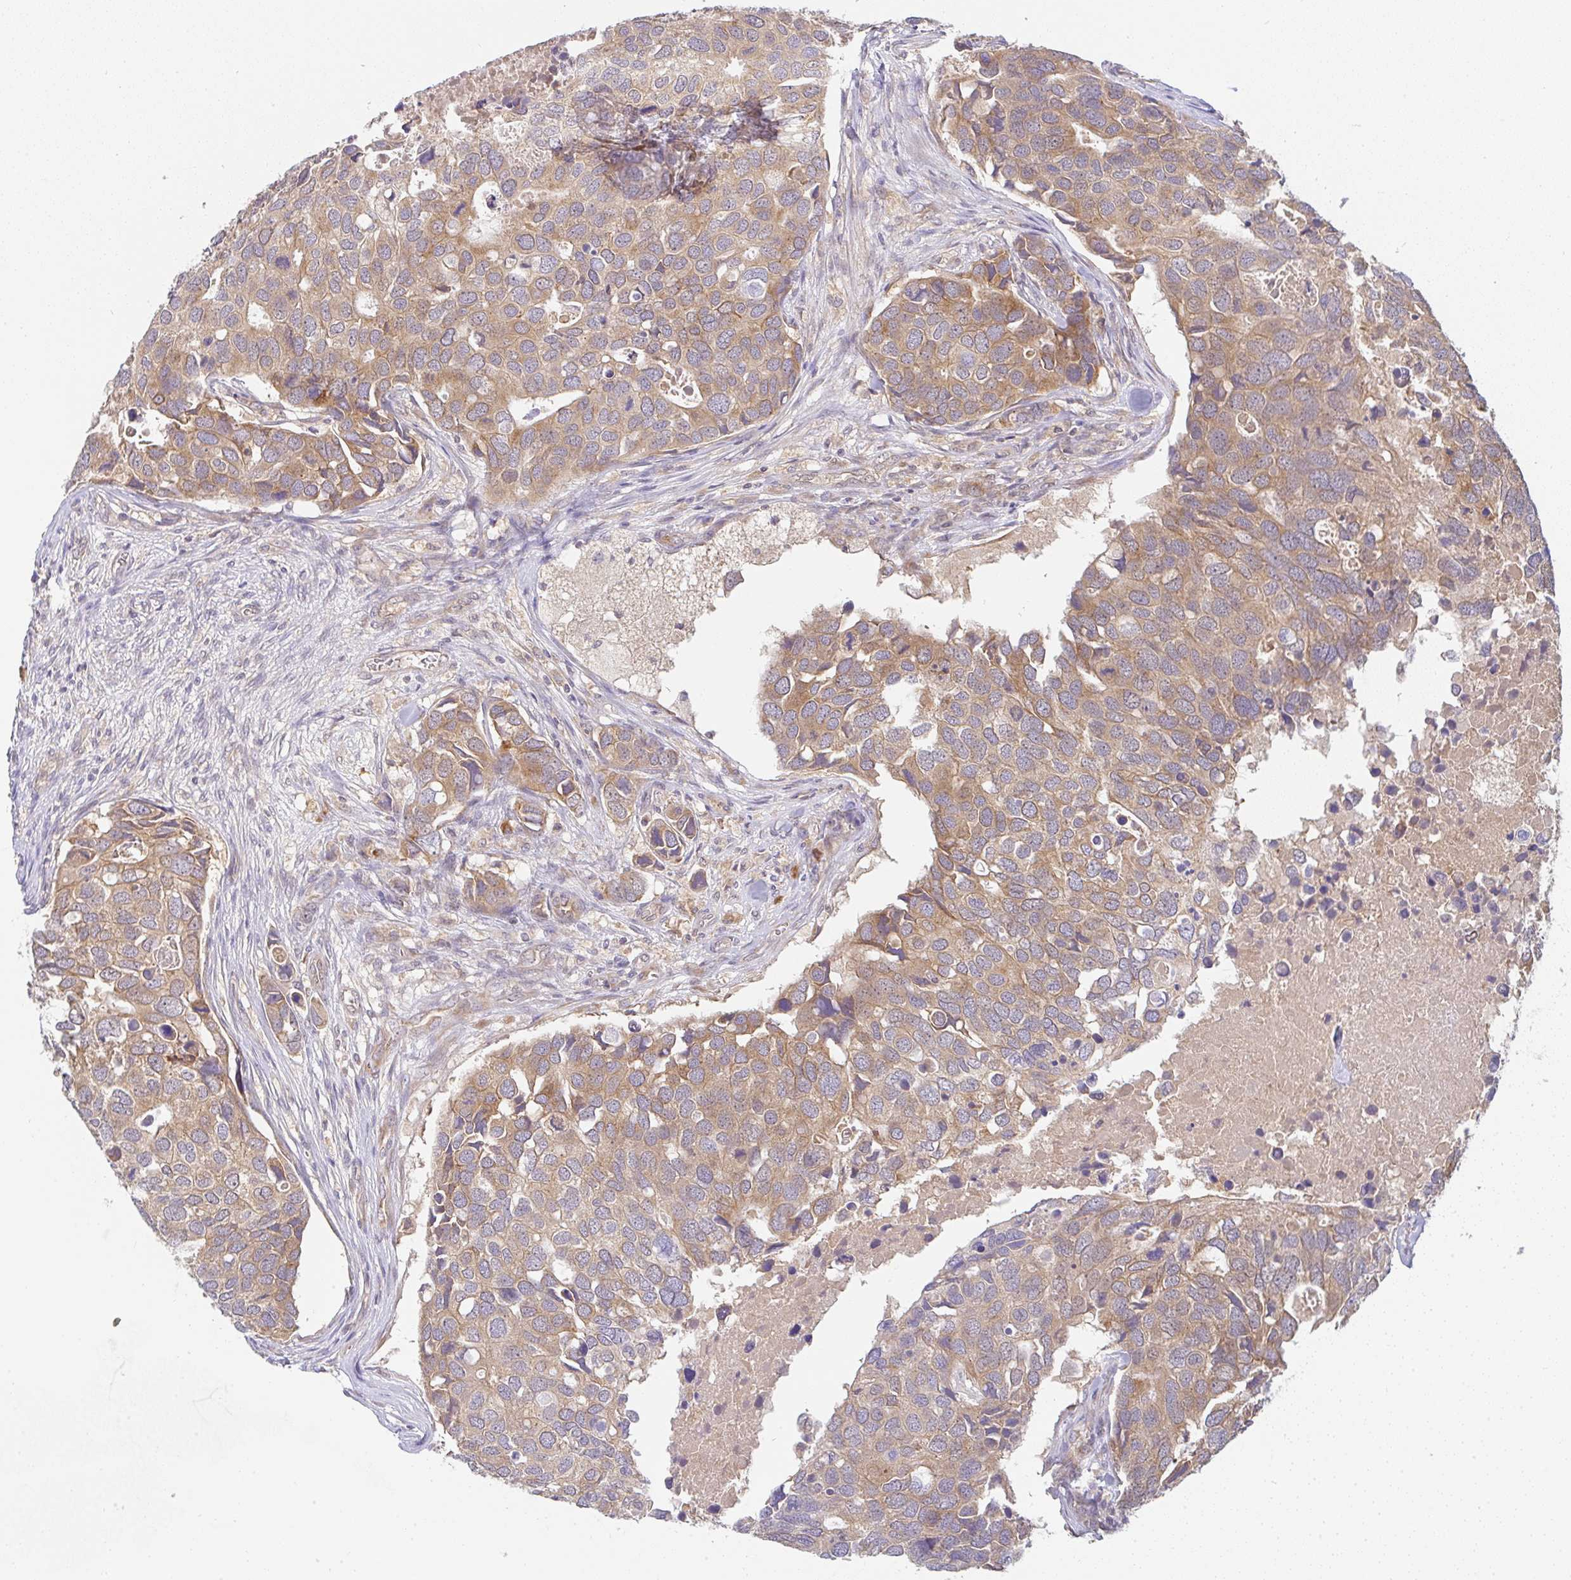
{"staining": {"intensity": "moderate", "quantity": ">75%", "location": "cytoplasmic/membranous"}, "tissue": "breast cancer", "cell_type": "Tumor cells", "image_type": "cancer", "snomed": [{"axis": "morphology", "description": "Duct carcinoma"}, {"axis": "topography", "description": "Breast"}], "caption": "Tumor cells display moderate cytoplasmic/membranous staining in approximately >75% of cells in breast infiltrating ductal carcinoma.", "gene": "DERL2", "patient": {"sex": "female", "age": 83}}